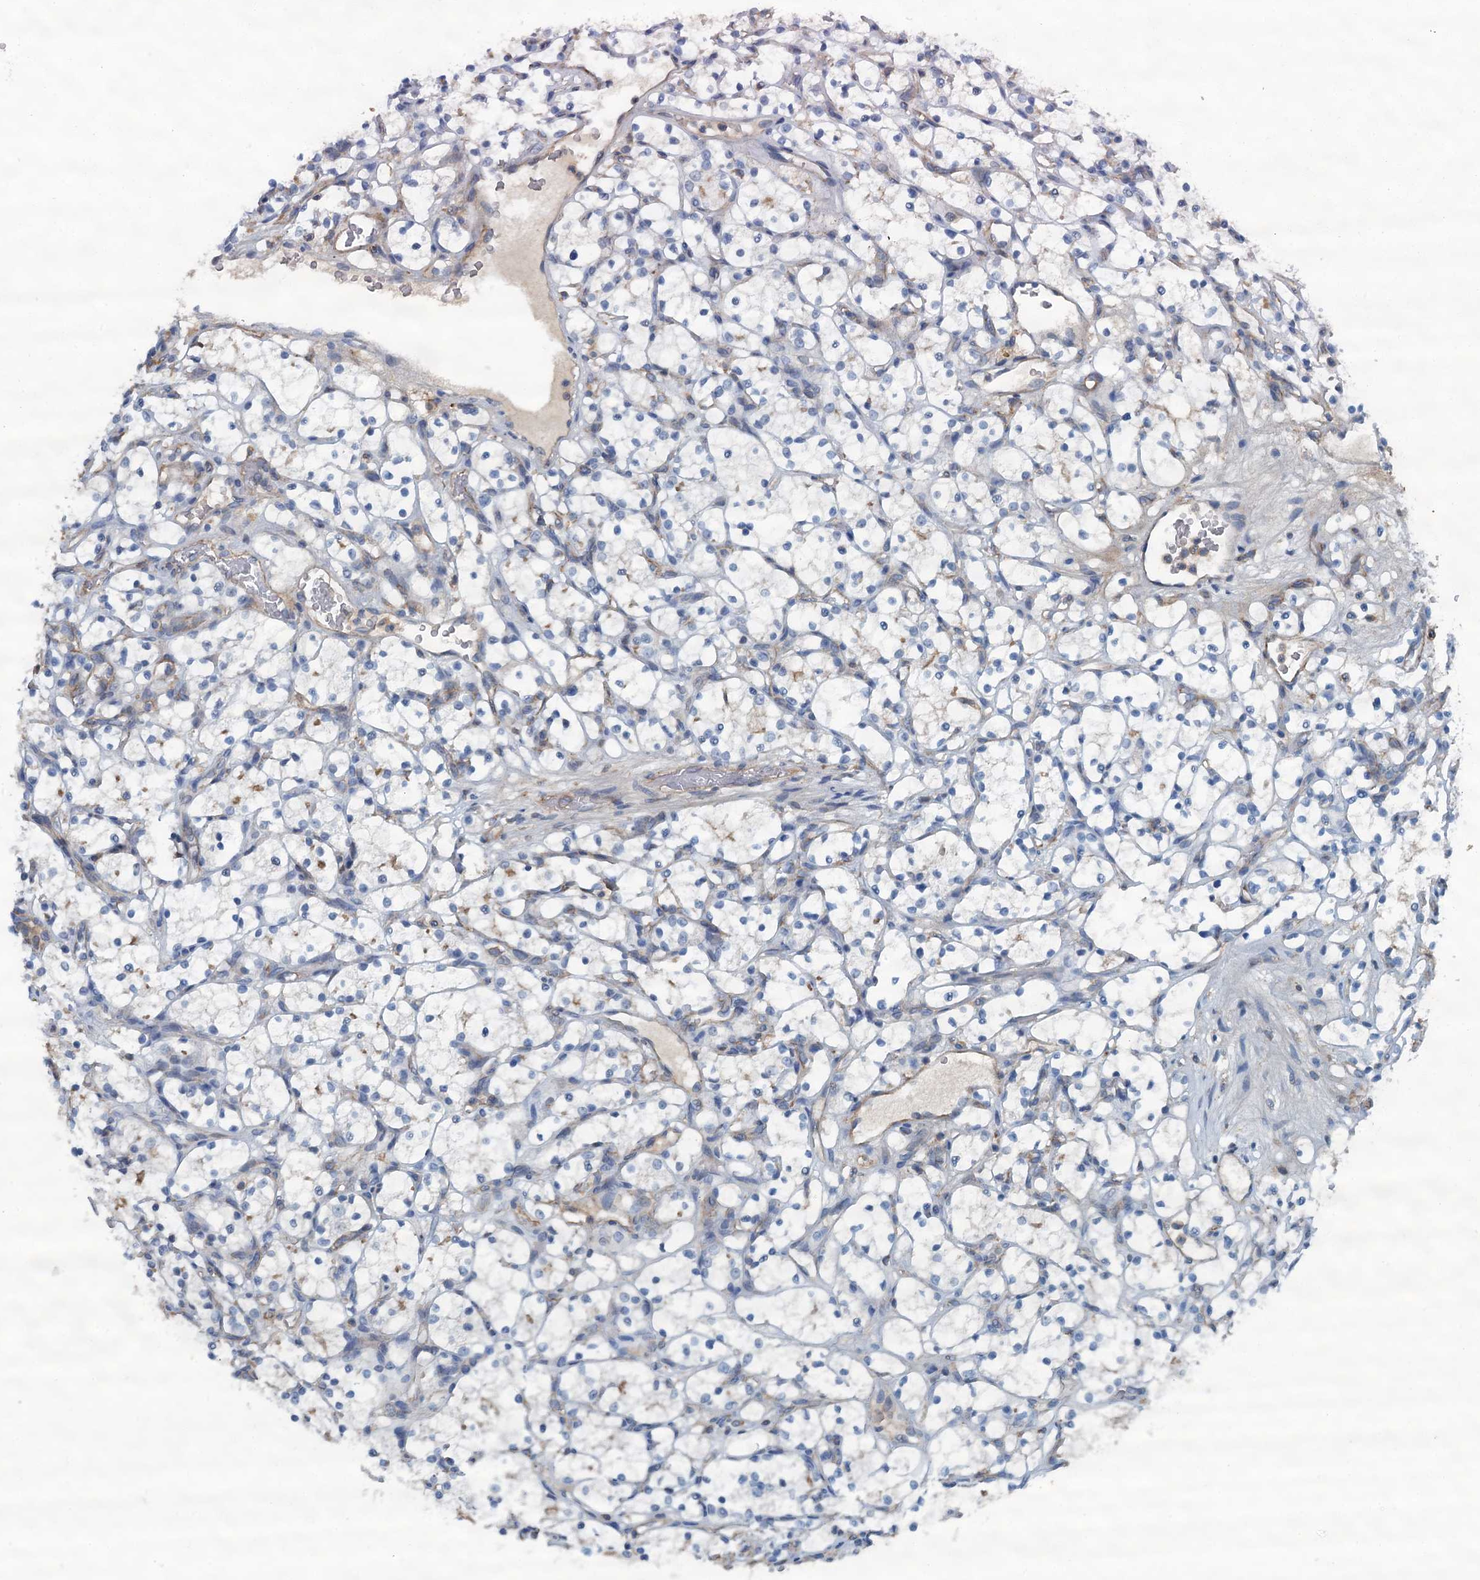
{"staining": {"intensity": "negative", "quantity": "none", "location": "none"}, "tissue": "renal cancer", "cell_type": "Tumor cells", "image_type": "cancer", "snomed": [{"axis": "morphology", "description": "Adenocarcinoma, NOS"}, {"axis": "topography", "description": "Kidney"}], "caption": "Immunohistochemical staining of human renal cancer exhibits no significant staining in tumor cells.", "gene": "THAP10", "patient": {"sex": "female", "age": 69}}